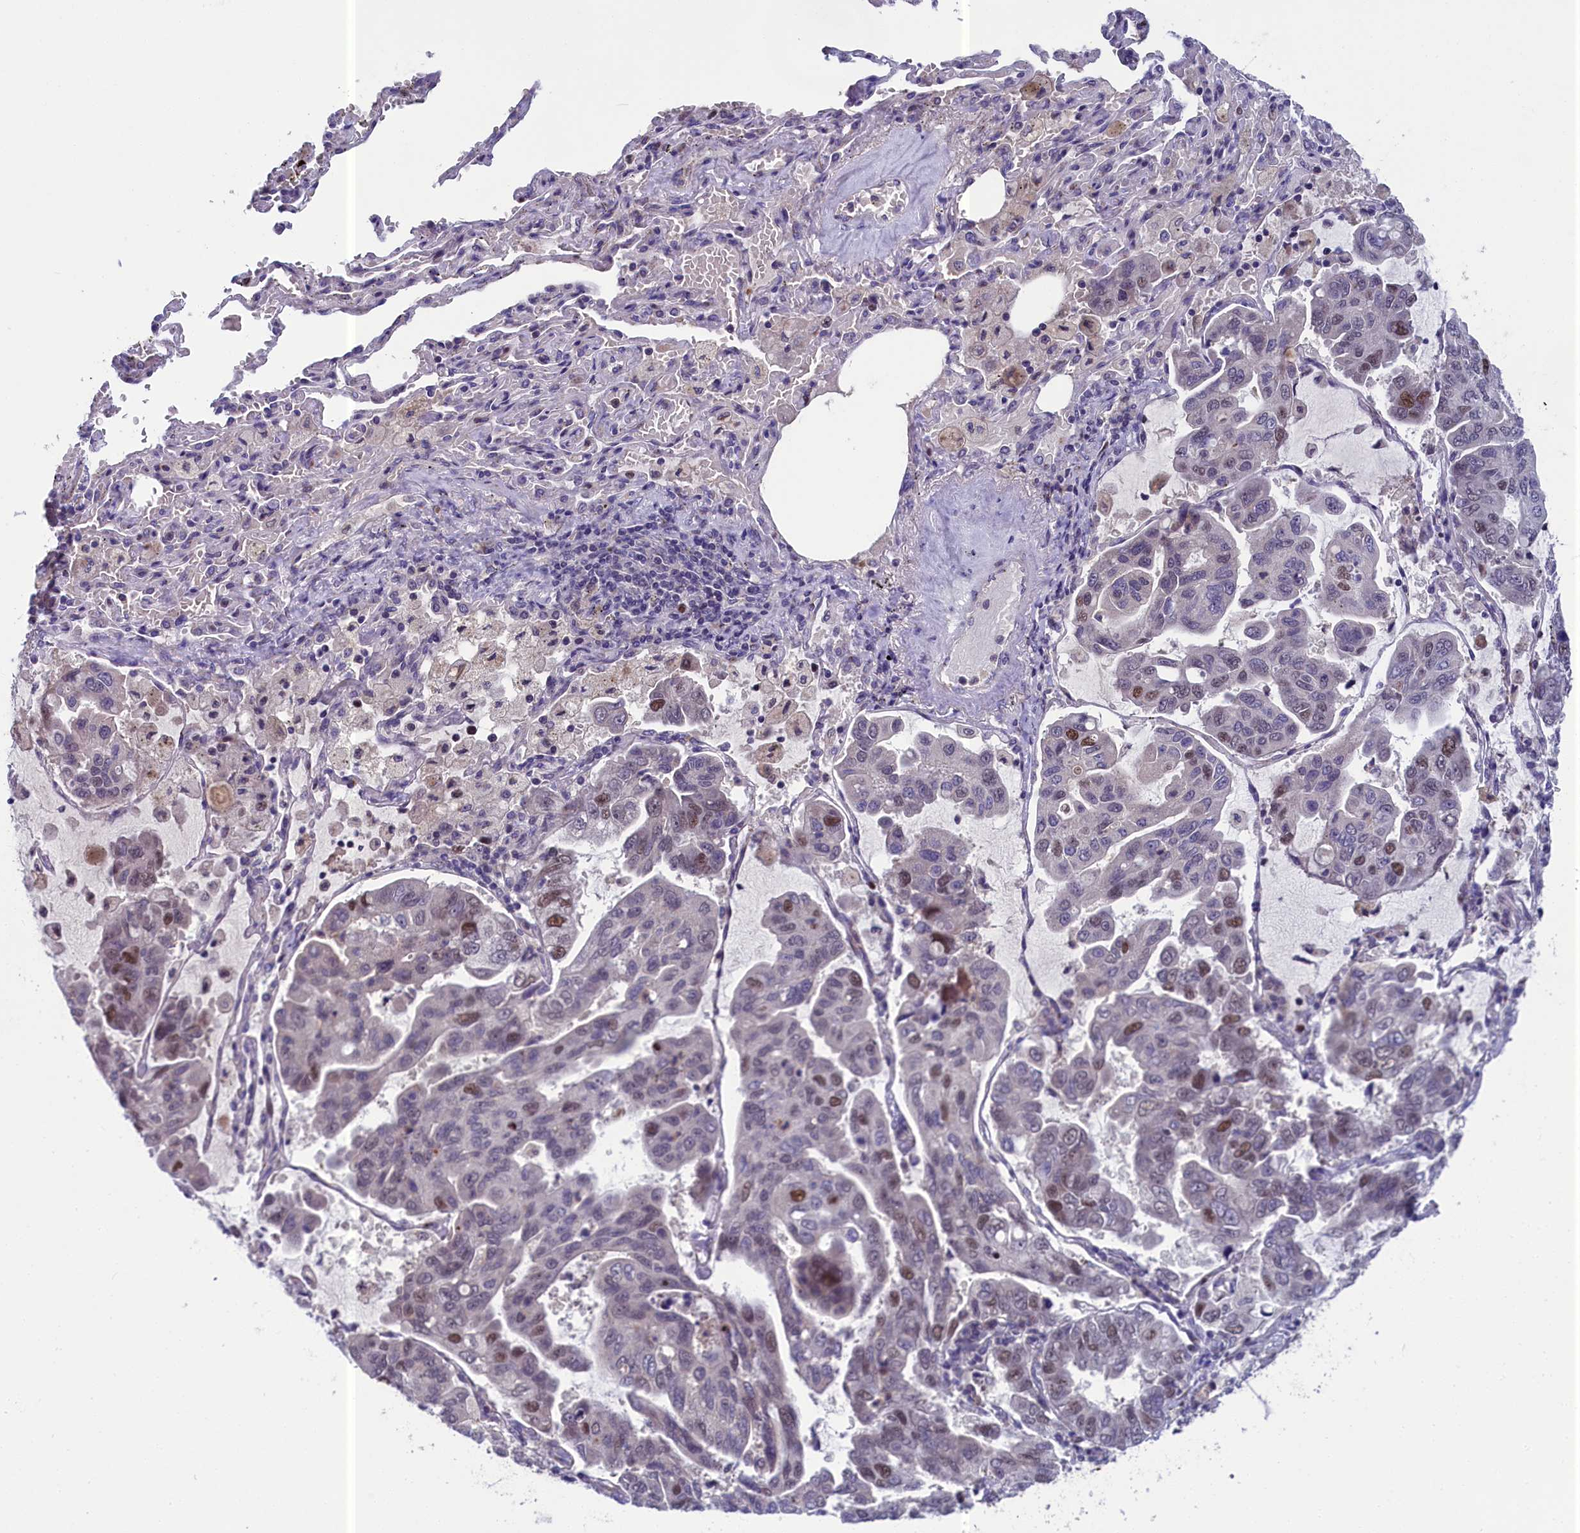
{"staining": {"intensity": "moderate", "quantity": "<25%", "location": "nuclear"}, "tissue": "lung cancer", "cell_type": "Tumor cells", "image_type": "cancer", "snomed": [{"axis": "morphology", "description": "Adenocarcinoma, NOS"}, {"axis": "topography", "description": "Lung"}], "caption": "A brown stain labels moderate nuclear staining of a protein in human adenocarcinoma (lung) tumor cells.", "gene": "LIG1", "patient": {"sex": "male", "age": 64}}